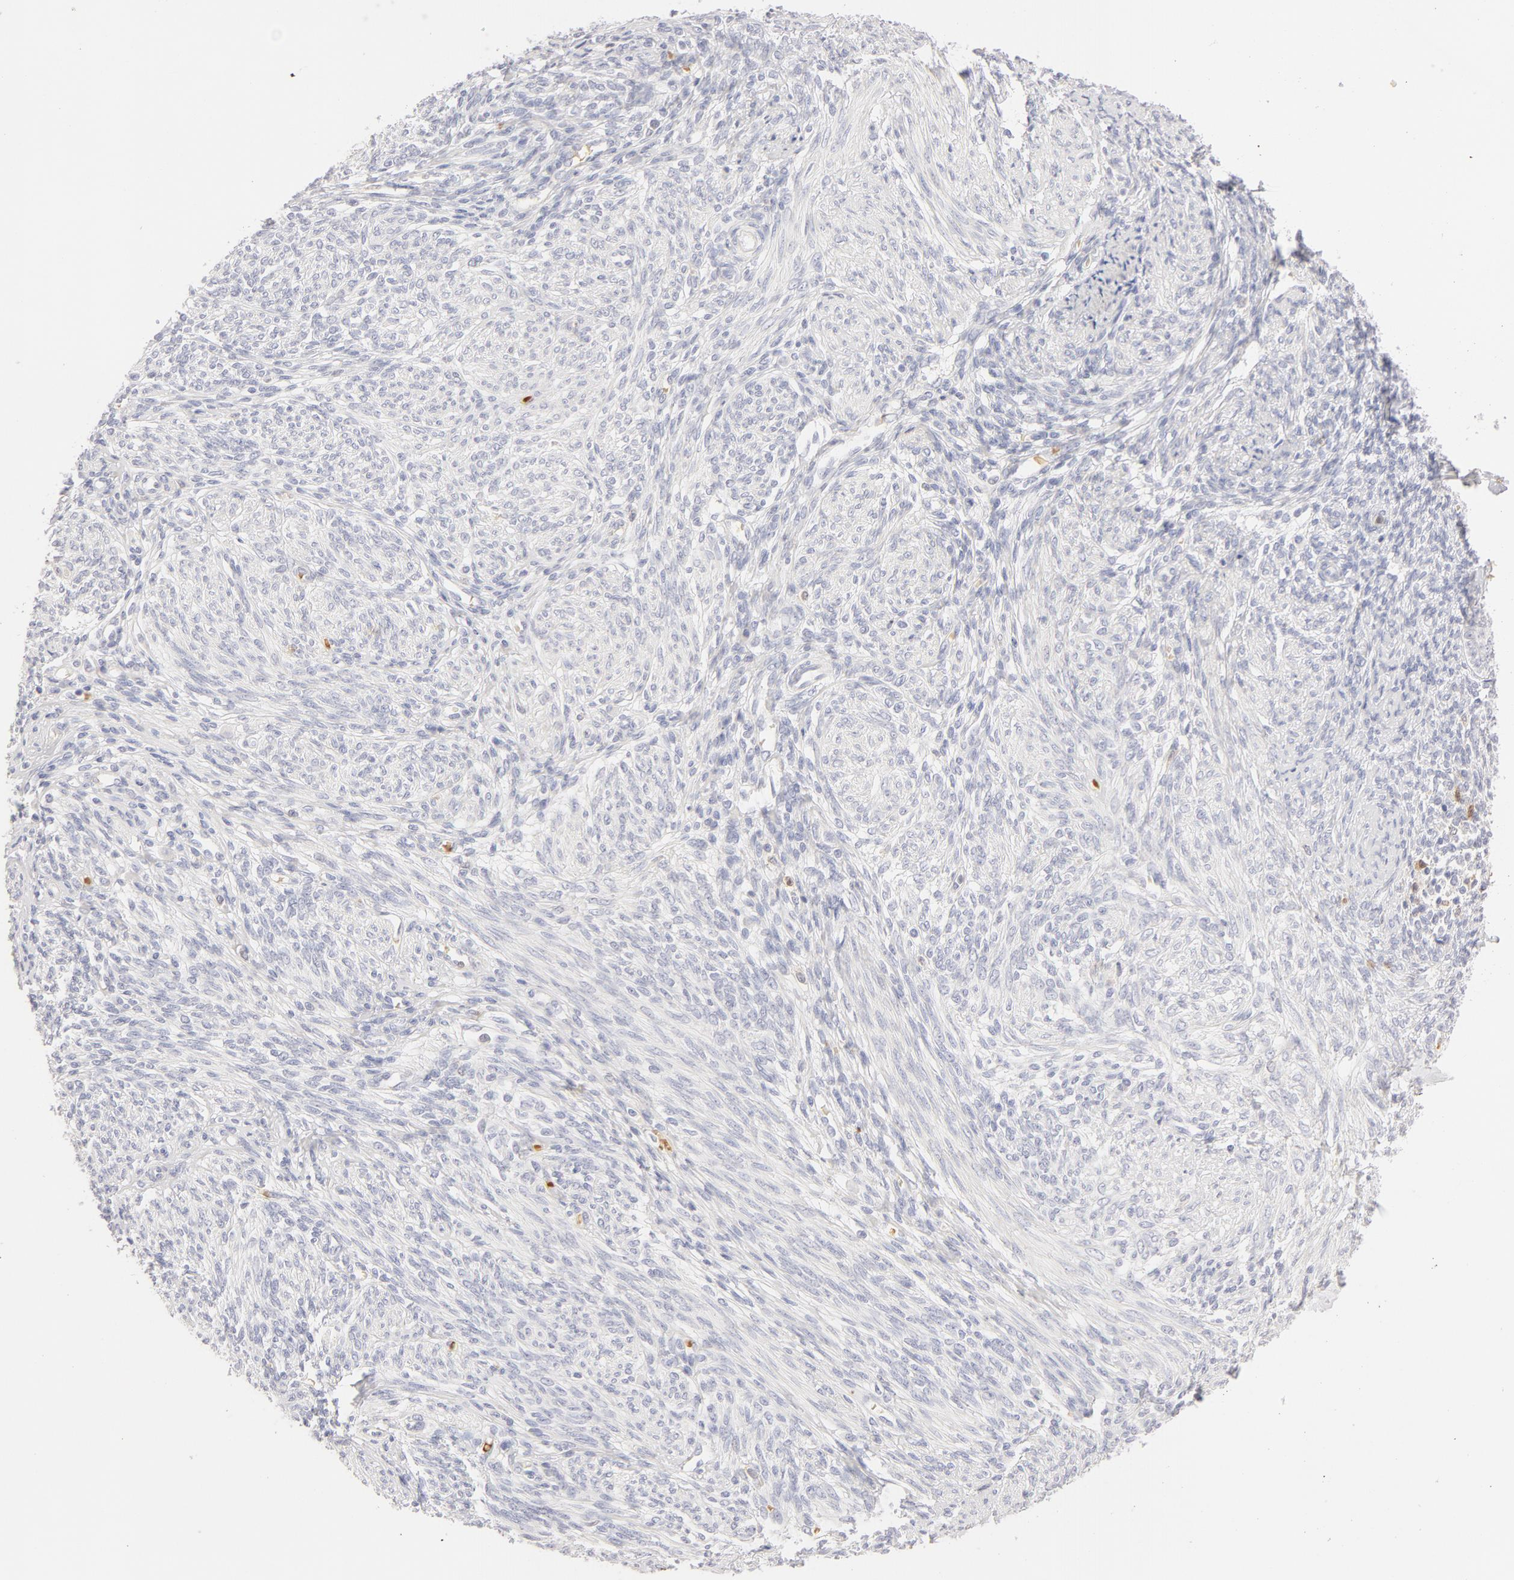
{"staining": {"intensity": "negative", "quantity": "none", "location": "none"}, "tissue": "endometrium", "cell_type": "Cells in endometrial stroma", "image_type": "normal", "snomed": [{"axis": "morphology", "description": "Normal tissue, NOS"}, {"axis": "topography", "description": "Endometrium"}], "caption": "This is a micrograph of immunohistochemistry staining of unremarkable endometrium, which shows no expression in cells in endometrial stroma. Nuclei are stained in blue.", "gene": "CA2", "patient": {"sex": "female", "age": 82}}